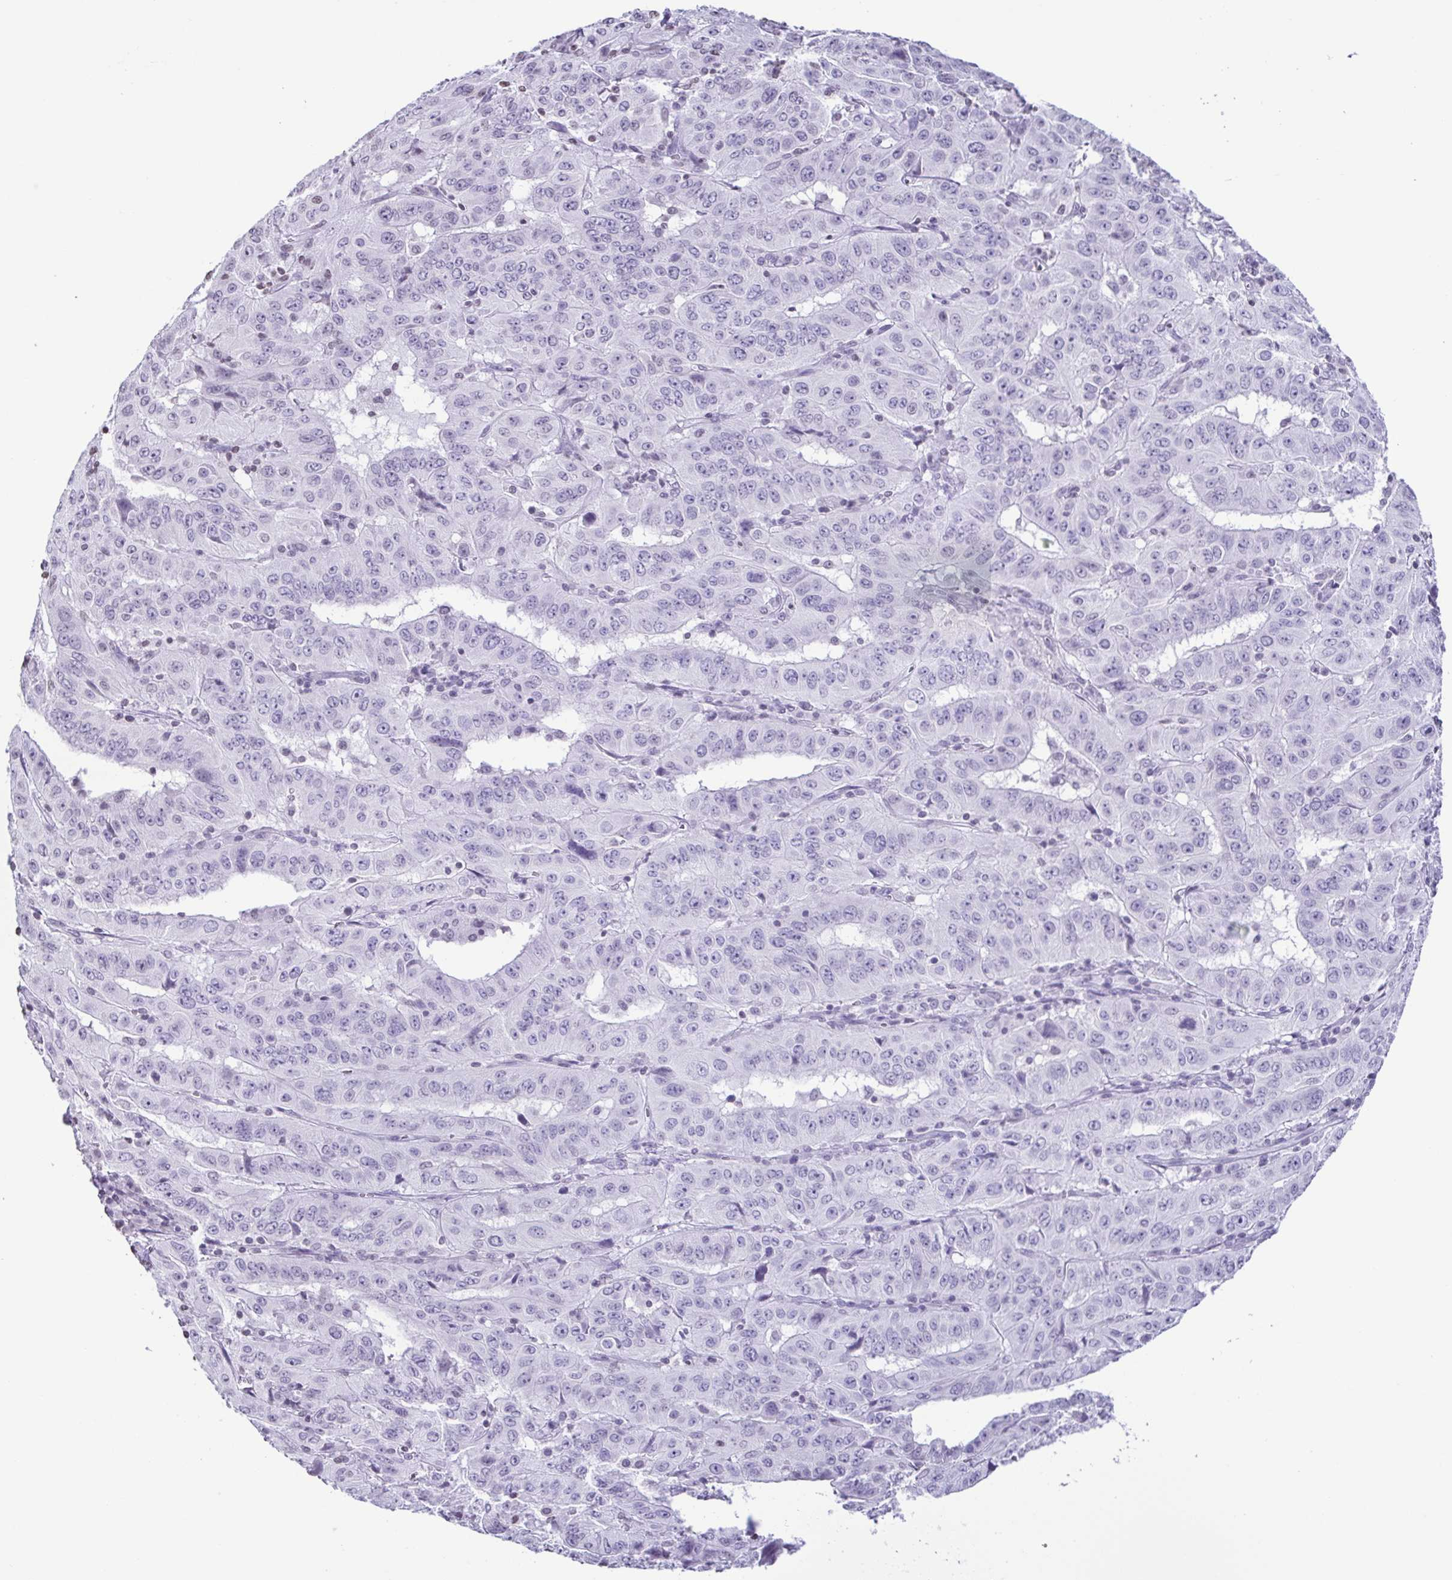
{"staining": {"intensity": "negative", "quantity": "none", "location": "none"}, "tissue": "pancreatic cancer", "cell_type": "Tumor cells", "image_type": "cancer", "snomed": [{"axis": "morphology", "description": "Adenocarcinoma, NOS"}, {"axis": "topography", "description": "Pancreas"}], "caption": "A high-resolution image shows immunohistochemistry (IHC) staining of pancreatic adenocarcinoma, which demonstrates no significant expression in tumor cells.", "gene": "VCY1B", "patient": {"sex": "male", "age": 63}}